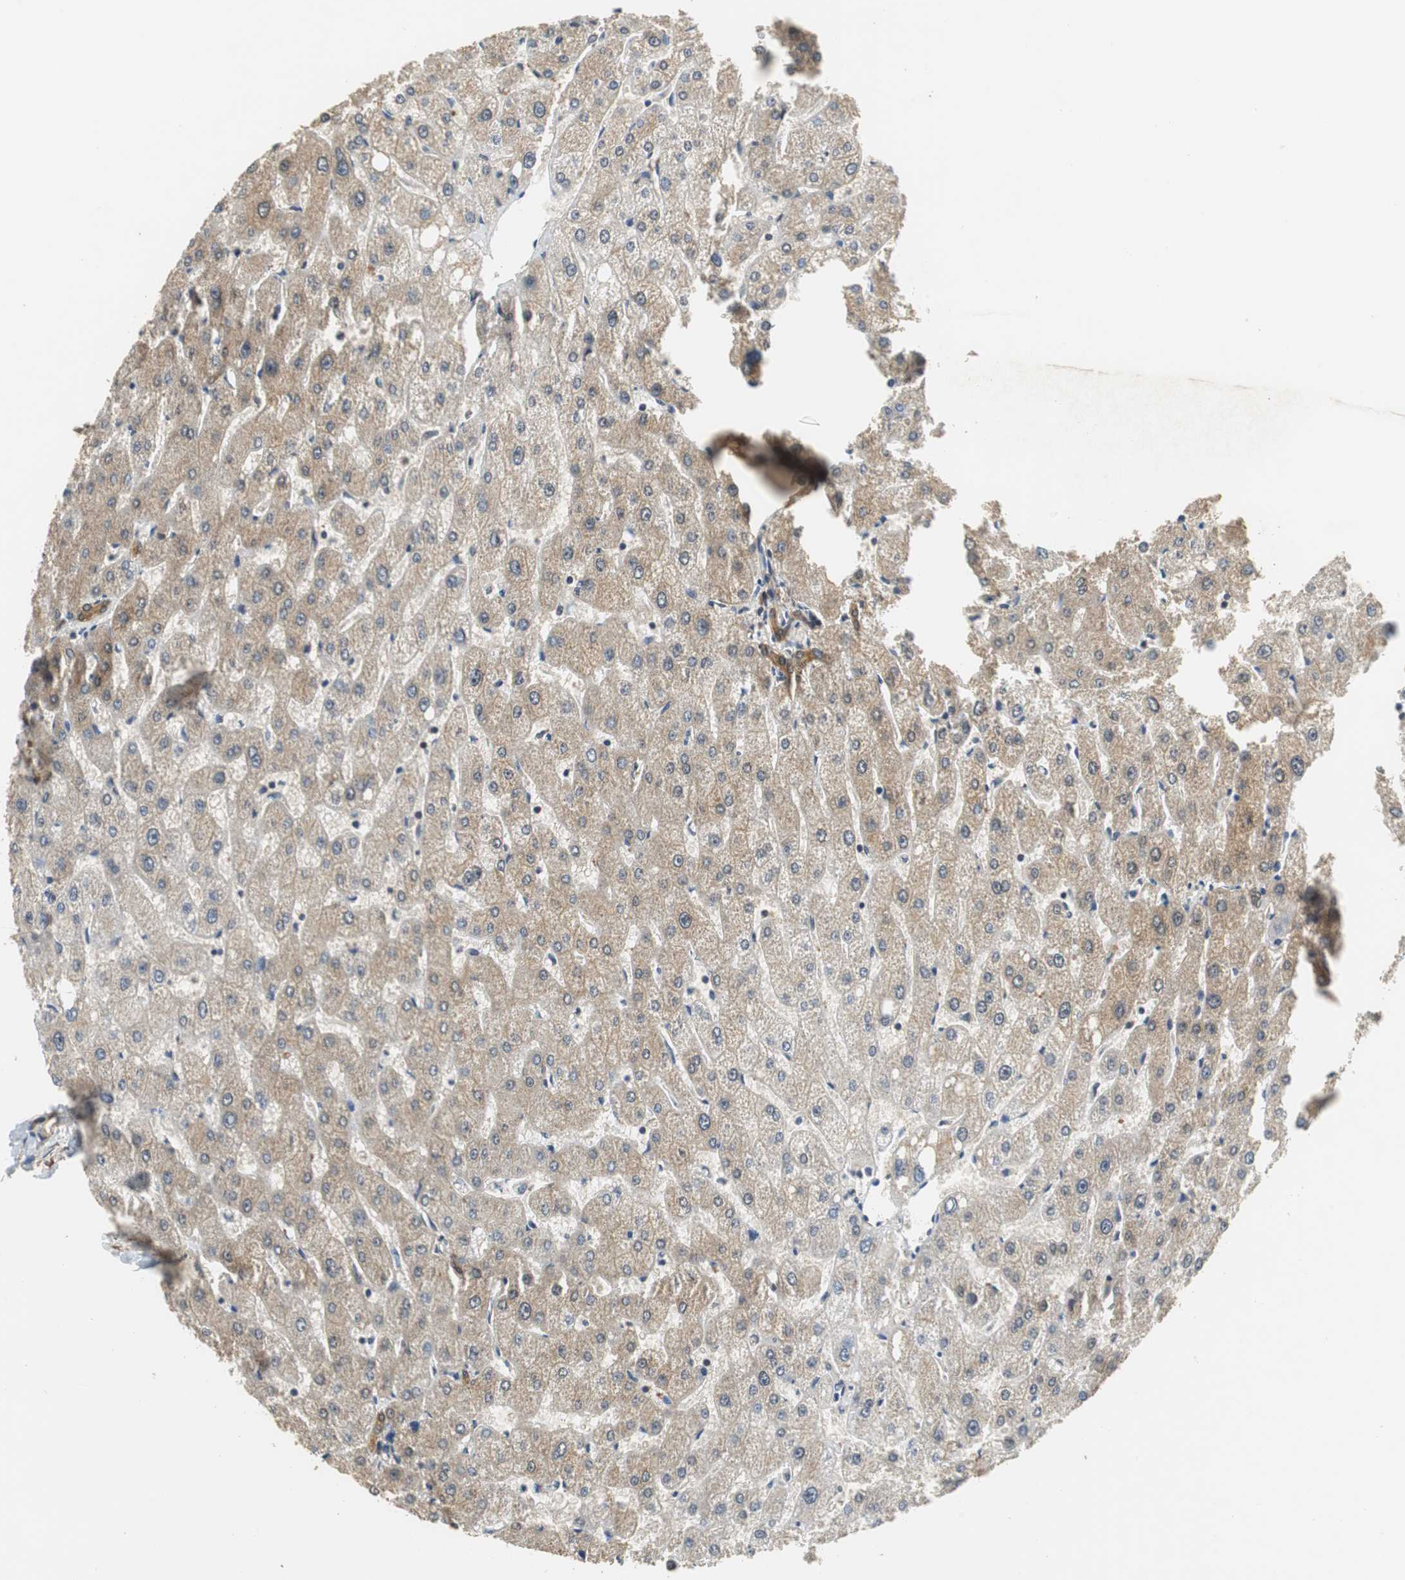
{"staining": {"intensity": "moderate", "quantity": ">75%", "location": "cytoplasmic/membranous"}, "tissue": "liver", "cell_type": "Cholangiocytes", "image_type": "normal", "snomed": [{"axis": "morphology", "description": "Normal tissue, NOS"}, {"axis": "topography", "description": "Liver"}], "caption": "This is an image of IHC staining of unremarkable liver, which shows moderate positivity in the cytoplasmic/membranous of cholangiocytes.", "gene": "UBQLN2", "patient": {"sex": "male", "age": 67}}